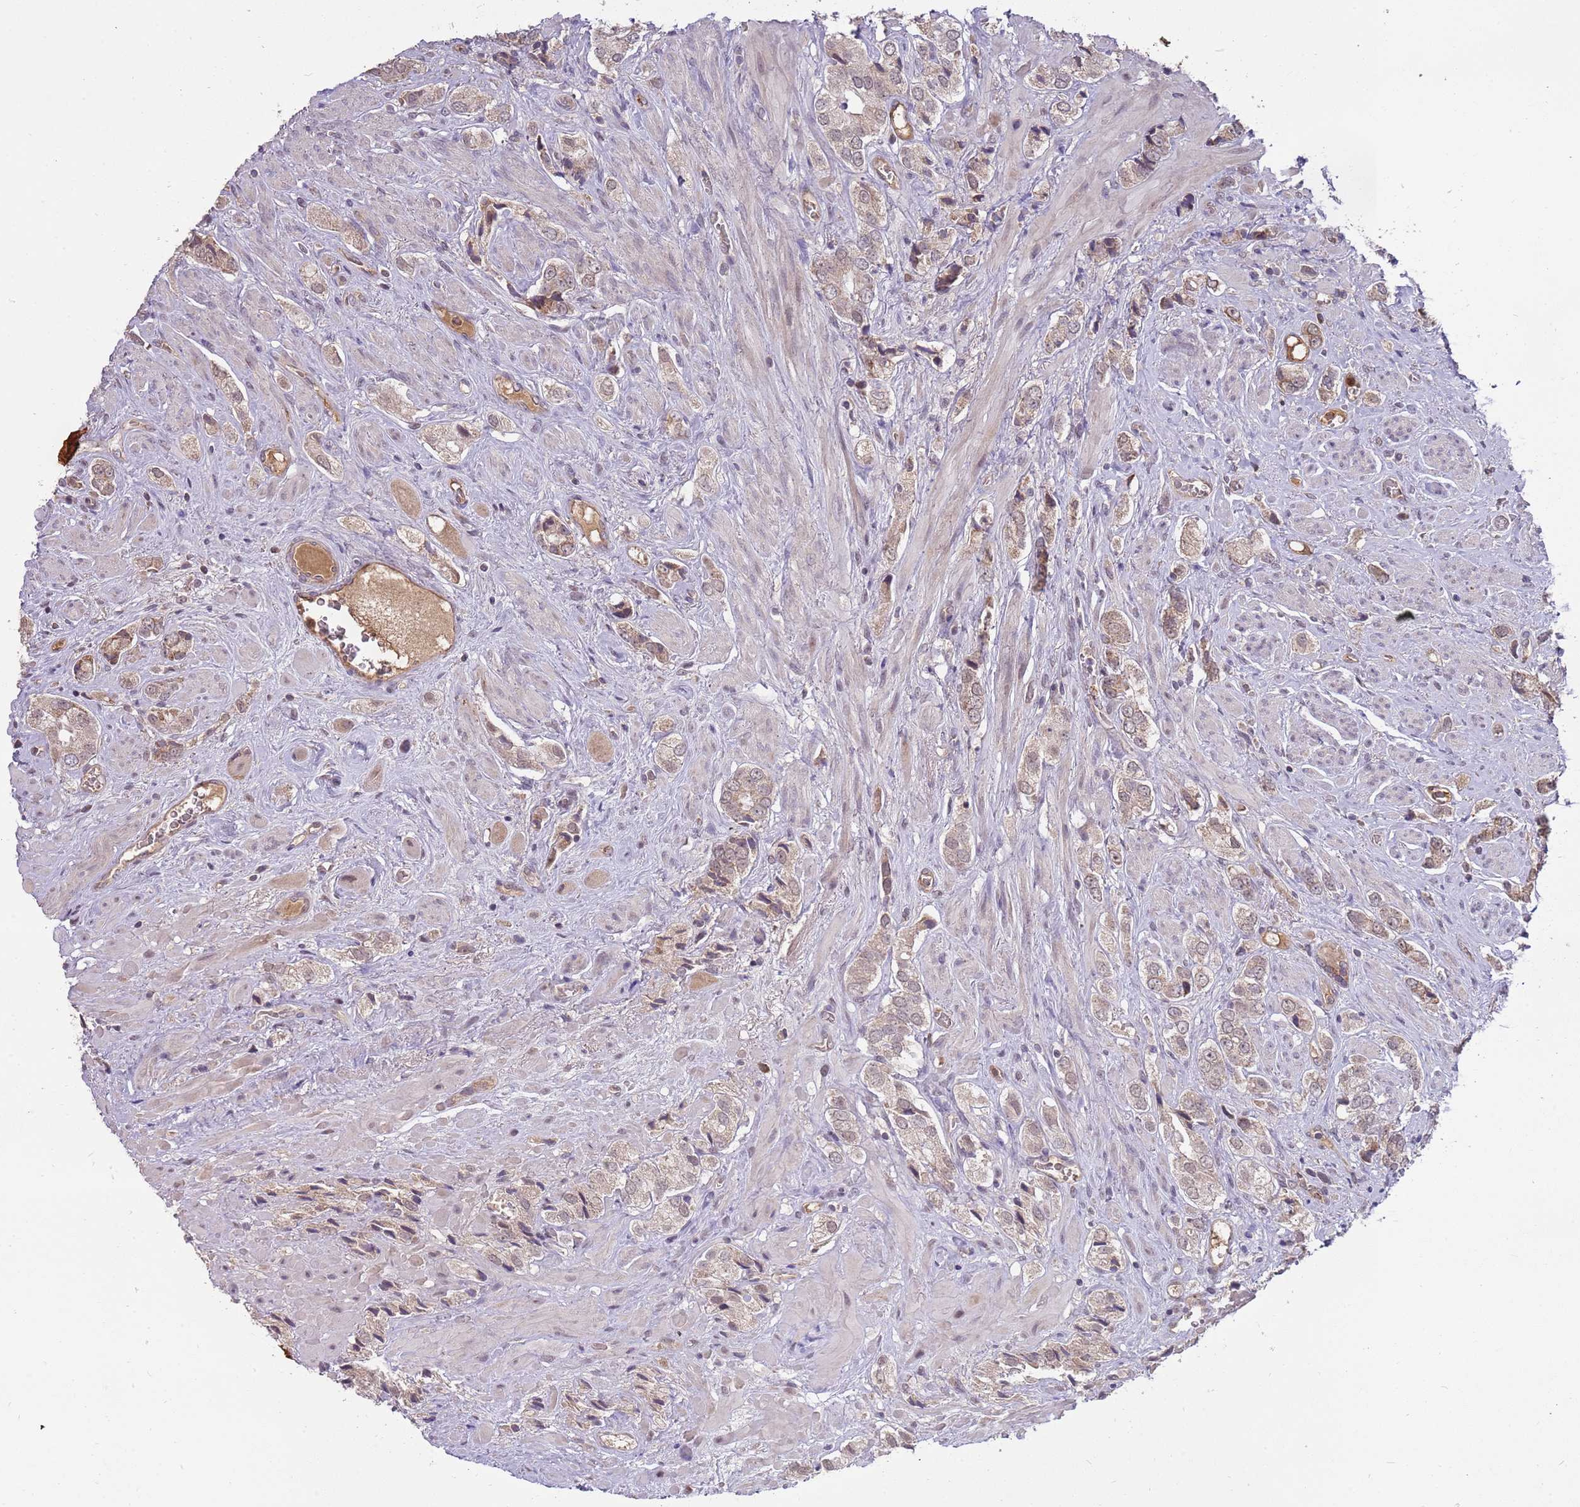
{"staining": {"intensity": "weak", "quantity": "25%-75%", "location": "cytoplasmic/membranous,nuclear"}, "tissue": "prostate cancer", "cell_type": "Tumor cells", "image_type": "cancer", "snomed": [{"axis": "morphology", "description": "Adenocarcinoma, High grade"}, {"axis": "topography", "description": "Prostate and seminal vesicle, NOS"}], "caption": "Immunohistochemistry staining of prostate cancer (adenocarcinoma (high-grade)), which reveals low levels of weak cytoplasmic/membranous and nuclear staining in about 25%-75% of tumor cells indicating weak cytoplasmic/membranous and nuclear protein expression. The staining was performed using DAB (3,3'-diaminobenzidine) (brown) for protein detection and nuclei were counterstained in hematoxylin (blue).", "gene": "NBPF6", "patient": {"sex": "male", "age": 64}}